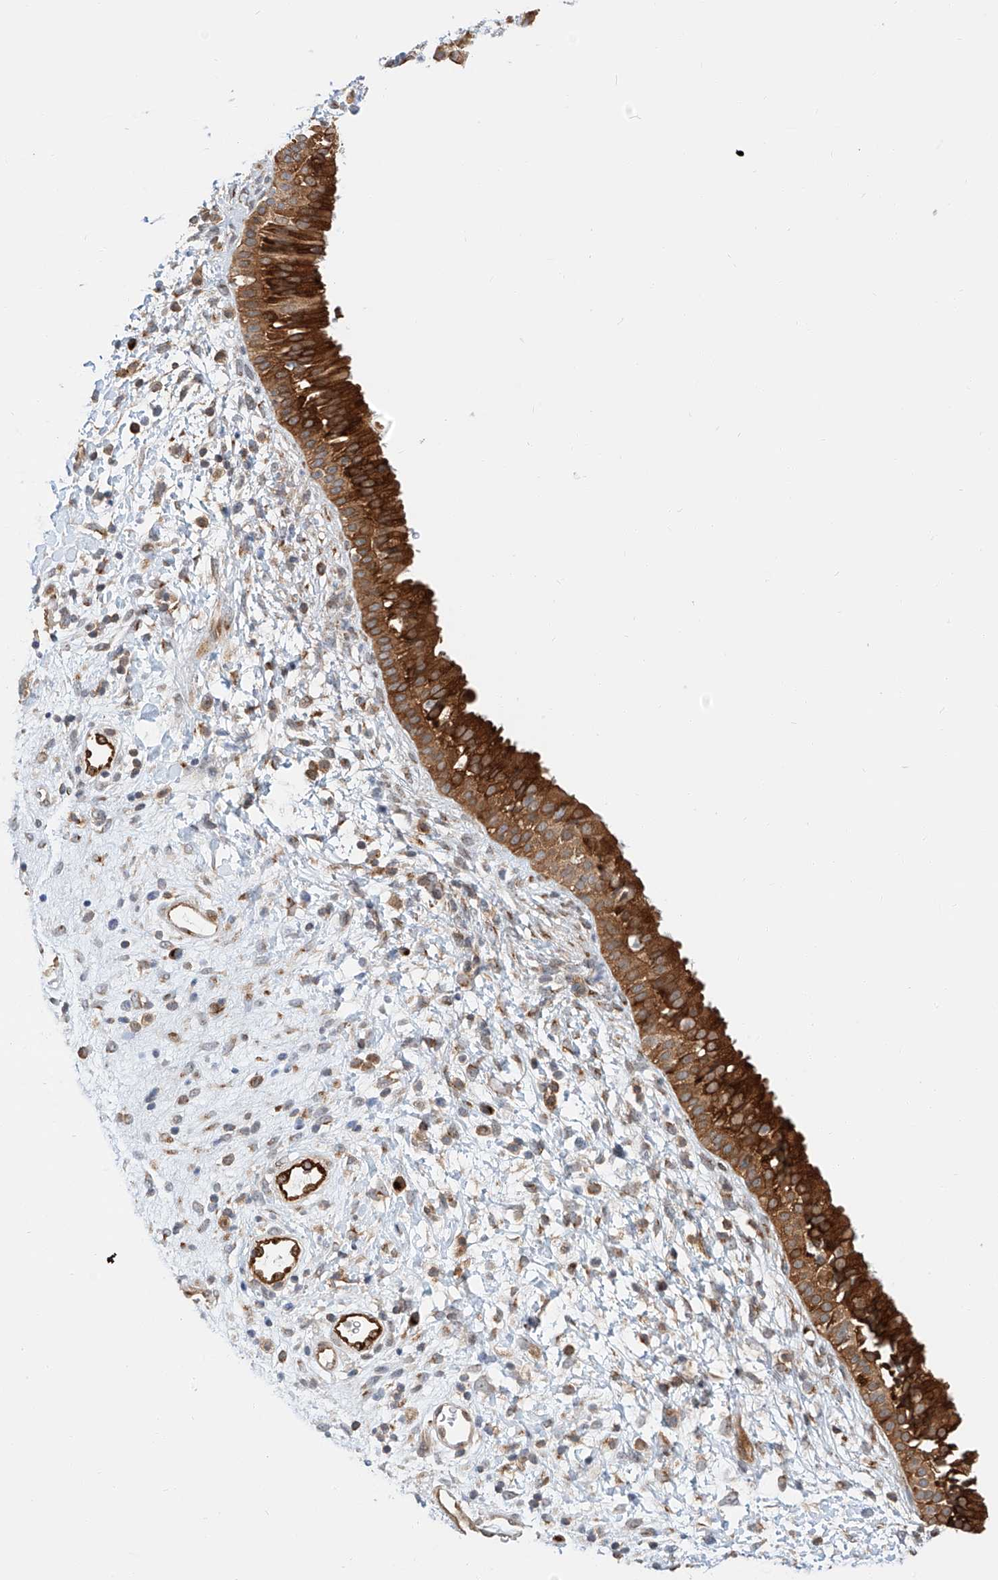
{"staining": {"intensity": "strong", "quantity": ">75%", "location": "cytoplasmic/membranous"}, "tissue": "nasopharynx", "cell_type": "Respiratory epithelial cells", "image_type": "normal", "snomed": [{"axis": "morphology", "description": "Normal tissue, NOS"}, {"axis": "topography", "description": "Nasopharynx"}], "caption": "Immunohistochemistry (IHC) (DAB (3,3'-diaminobenzidine)) staining of unremarkable human nasopharynx shows strong cytoplasmic/membranous protein positivity in approximately >75% of respiratory epithelial cells. The staining was performed using DAB to visualize the protein expression in brown, while the nuclei were stained in blue with hematoxylin (Magnification: 20x).", "gene": "CARMIL1", "patient": {"sex": "male", "age": 22}}